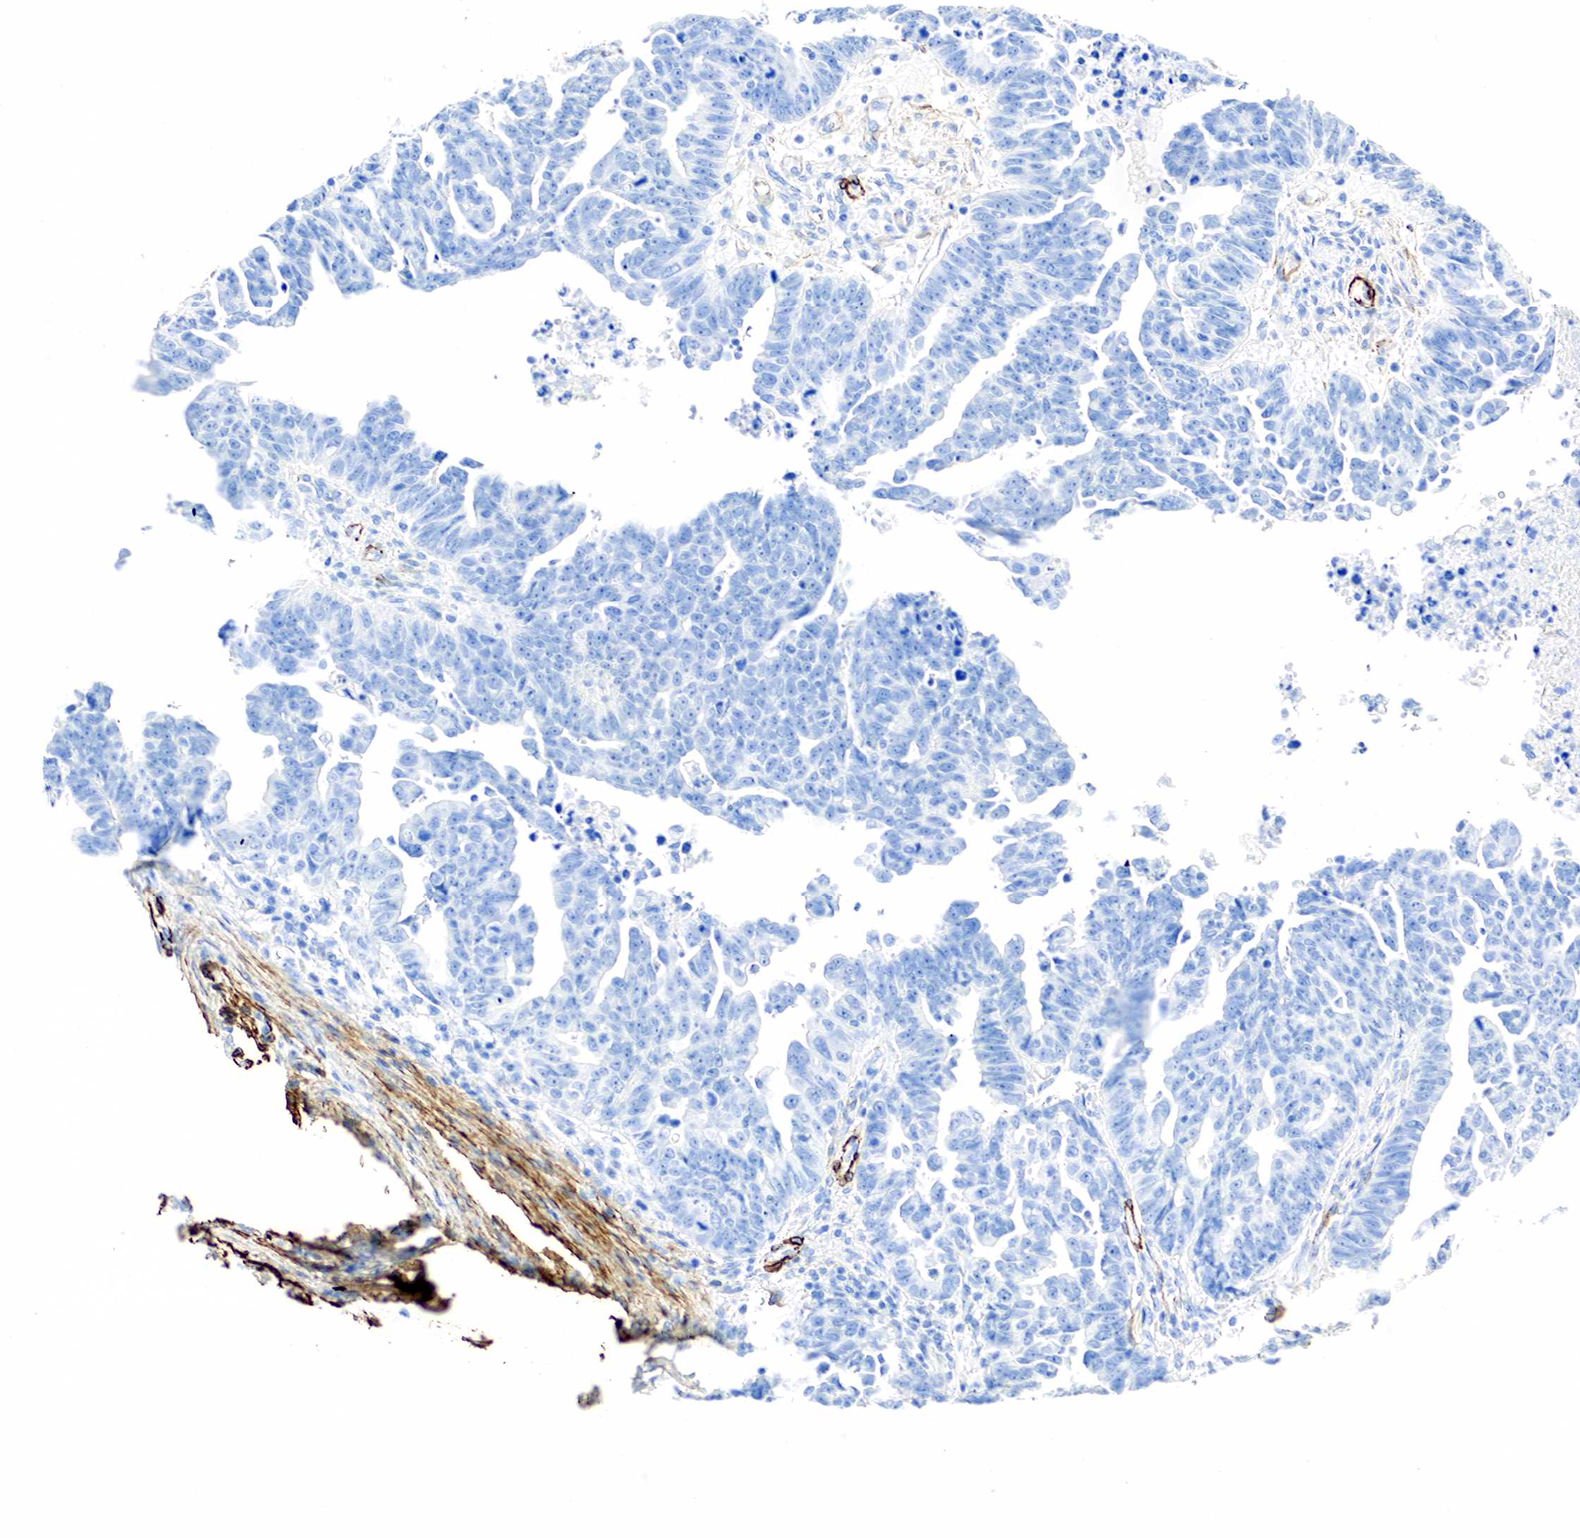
{"staining": {"intensity": "negative", "quantity": "none", "location": "none"}, "tissue": "ovarian cancer", "cell_type": "Tumor cells", "image_type": "cancer", "snomed": [{"axis": "morphology", "description": "Carcinoma, endometroid"}, {"axis": "morphology", "description": "Cystadenocarcinoma, serous, NOS"}, {"axis": "topography", "description": "Ovary"}], "caption": "High power microscopy micrograph of an immunohistochemistry (IHC) histopathology image of serous cystadenocarcinoma (ovarian), revealing no significant expression in tumor cells.", "gene": "ACTA1", "patient": {"sex": "female", "age": 45}}